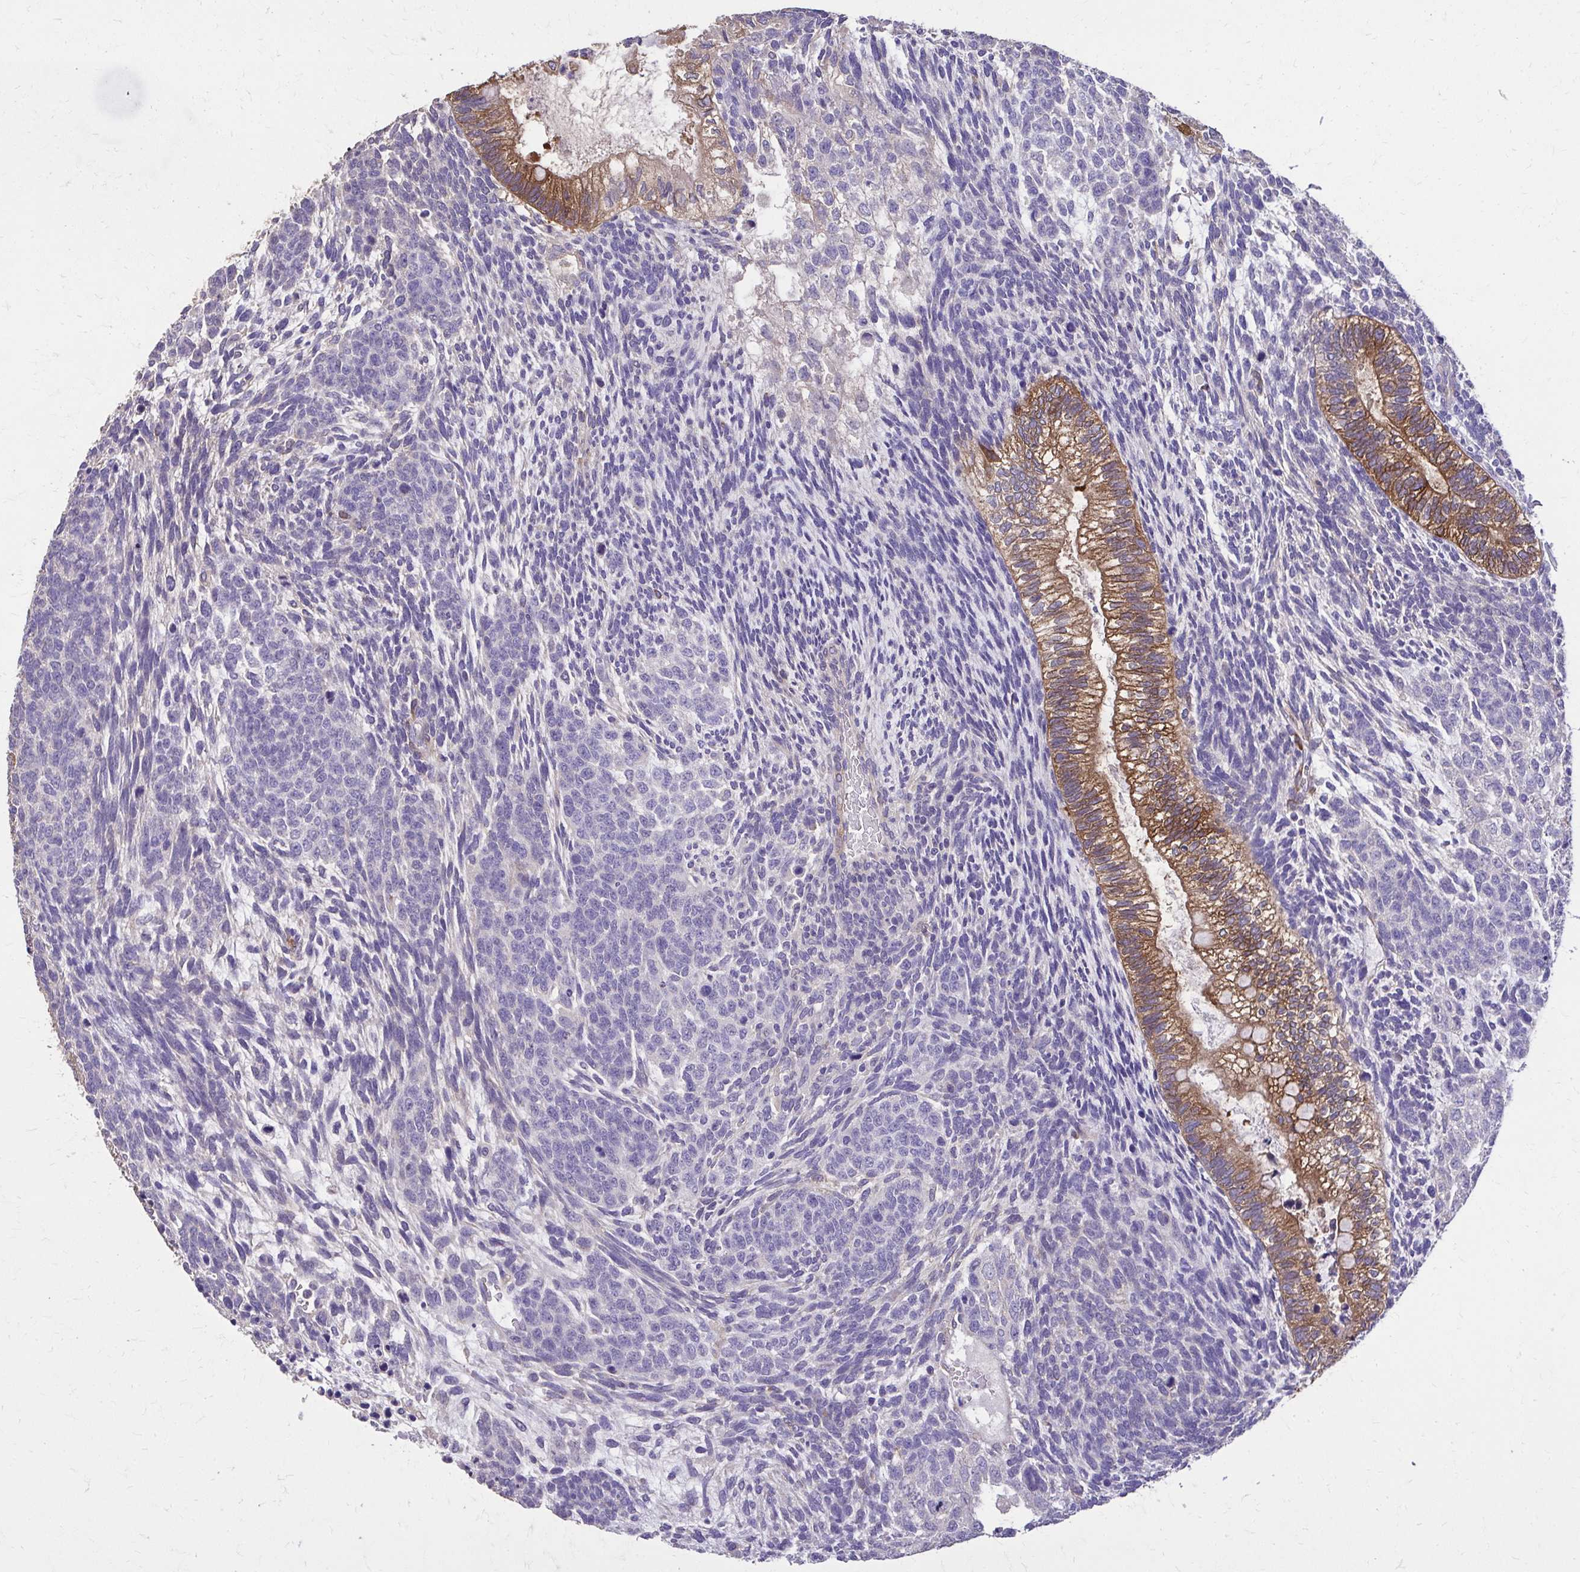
{"staining": {"intensity": "moderate", "quantity": "<25%", "location": "cytoplasmic/membranous"}, "tissue": "testis cancer", "cell_type": "Tumor cells", "image_type": "cancer", "snomed": [{"axis": "morphology", "description": "Carcinoma, Embryonal, NOS"}, {"axis": "topography", "description": "Testis"}], "caption": "Testis embryonal carcinoma tissue shows moderate cytoplasmic/membranous positivity in approximately <25% of tumor cells", "gene": "EPB41L1", "patient": {"sex": "male", "age": 23}}